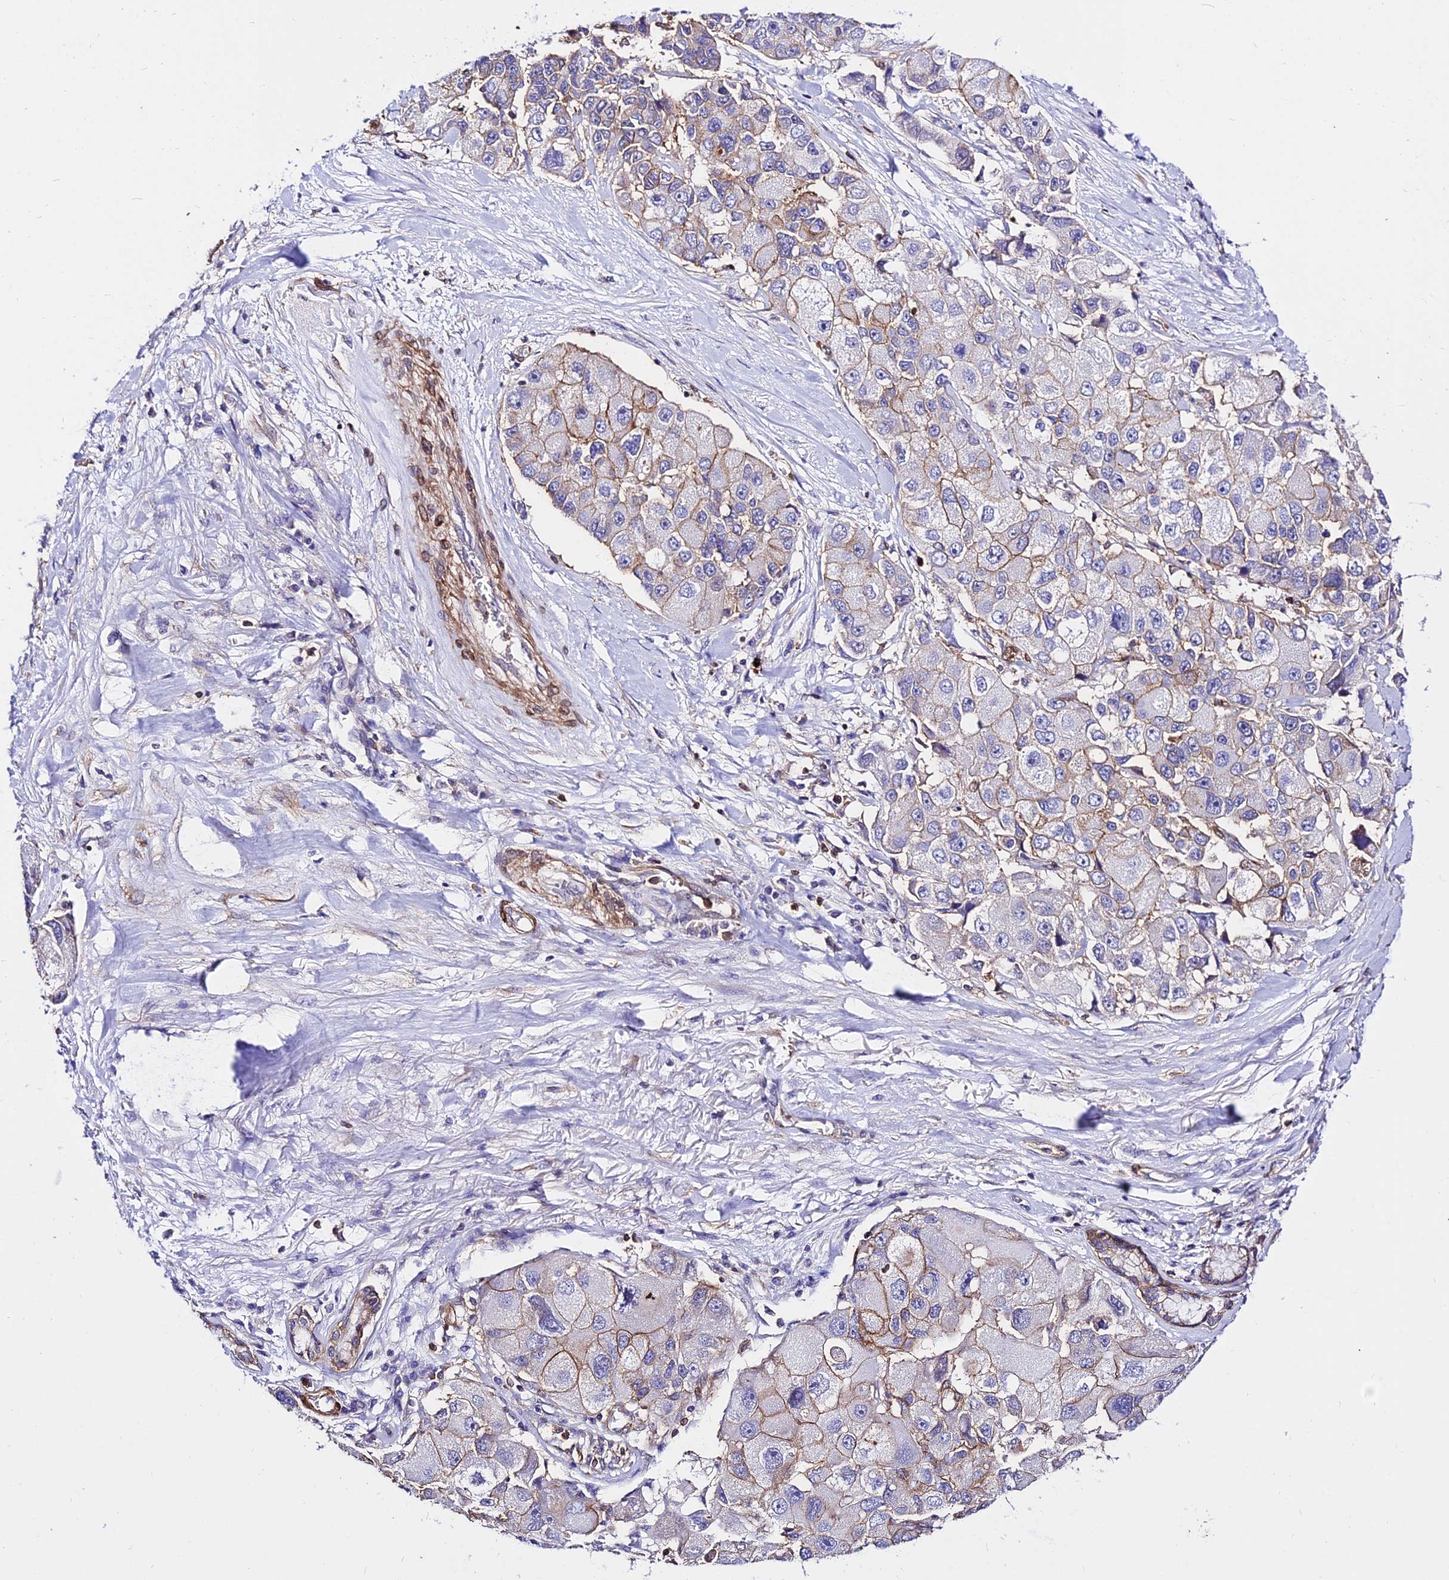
{"staining": {"intensity": "moderate", "quantity": "25%-75%", "location": "cytoplasmic/membranous"}, "tissue": "lung cancer", "cell_type": "Tumor cells", "image_type": "cancer", "snomed": [{"axis": "morphology", "description": "Adenocarcinoma, NOS"}, {"axis": "topography", "description": "Lung"}], "caption": "The image reveals a brown stain indicating the presence of a protein in the cytoplasmic/membranous of tumor cells in lung cancer (adenocarcinoma).", "gene": "CSRP1", "patient": {"sex": "female", "age": 54}}